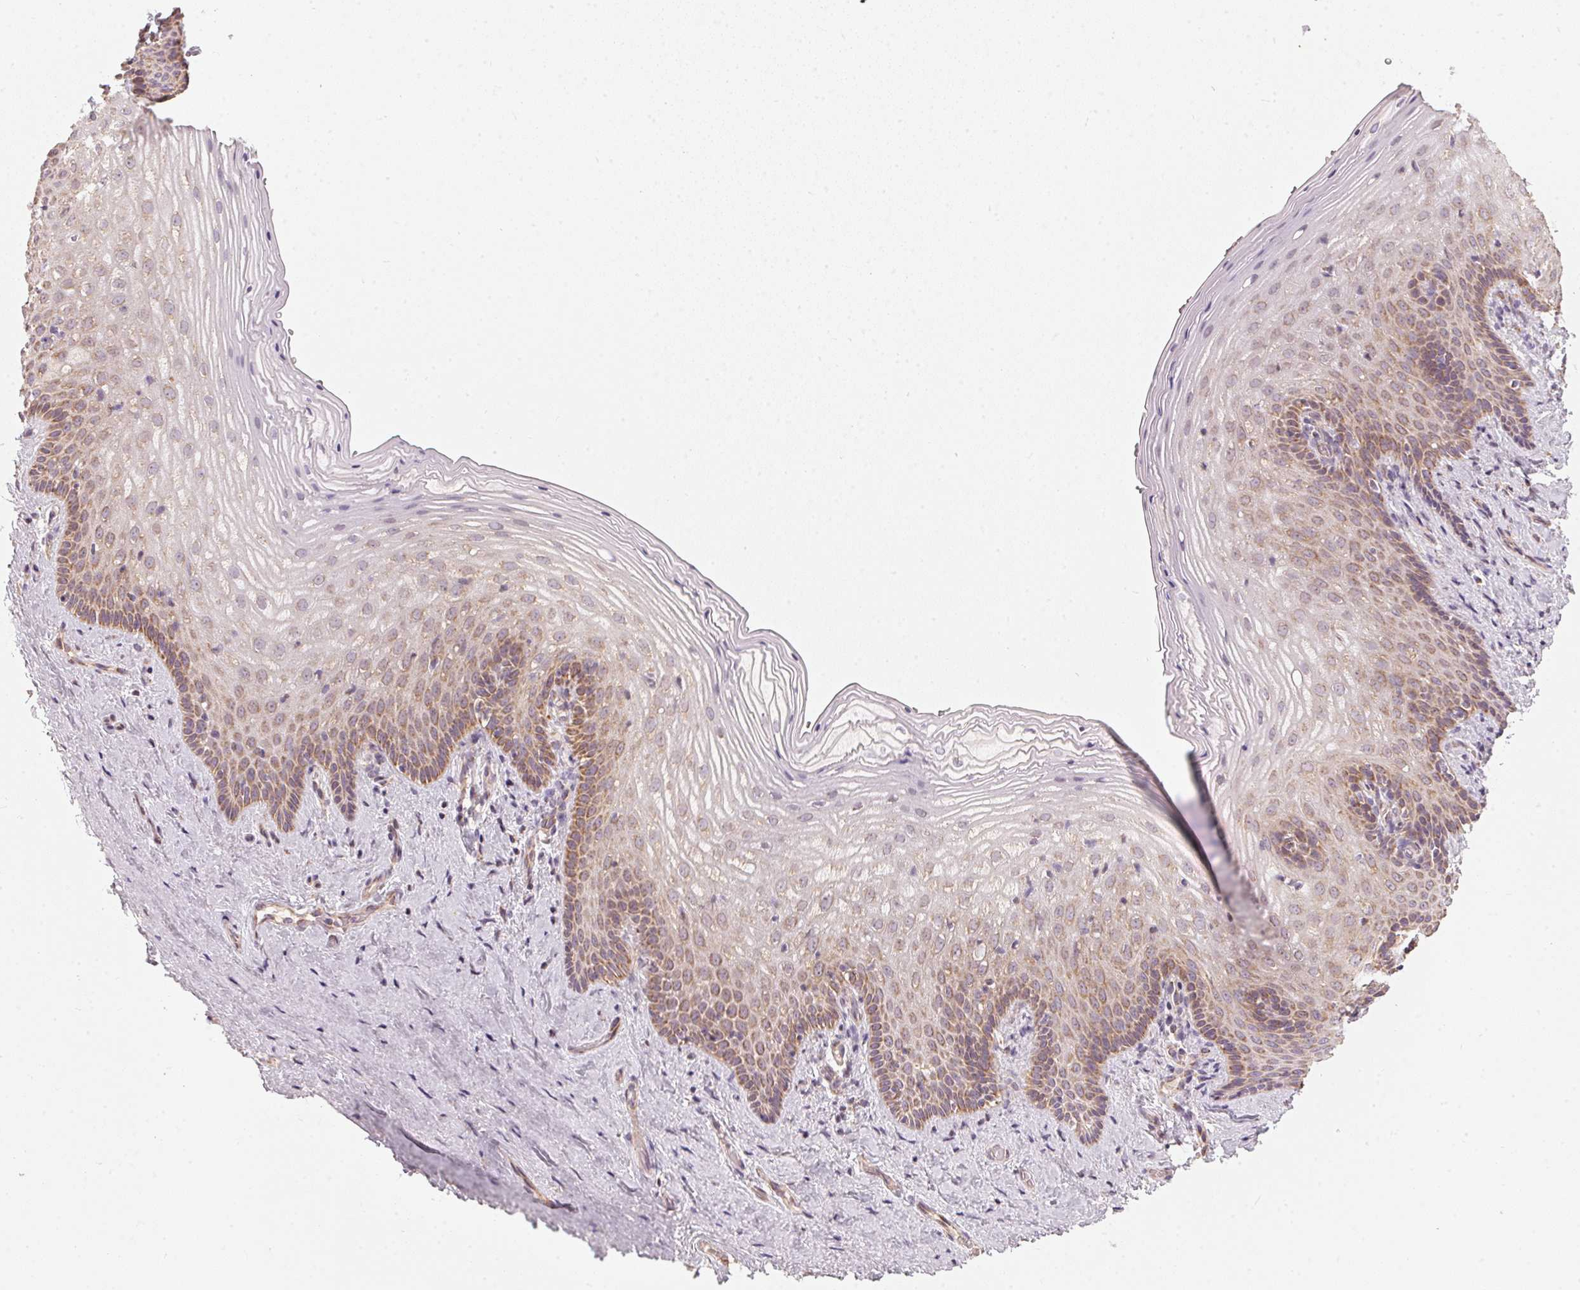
{"staining": {"intensity": "weak", "quantity": "25%-75%", "location": "cytoplasmic/membranous"}, "tissue": "vagina", "cell_type": "Squamous epithelial cells", "image_type": "normal", "snomed": [{"axis": "morphology", "description": "Normal tissue, NOS"}, {"axis": "topography", "description": "Vagina"}], "caption": "The histopathology image displays a brown stain indicating the presence of a protein in the cytoplasmic/membranous of squamous epithelial cells in vagina. (DAB (3,3'-diaminobenzidine) IHC with brightfield microscopy, high magnification).", "gene": "MATCAP1", "patient": {"sex": "female", "age": 45}}